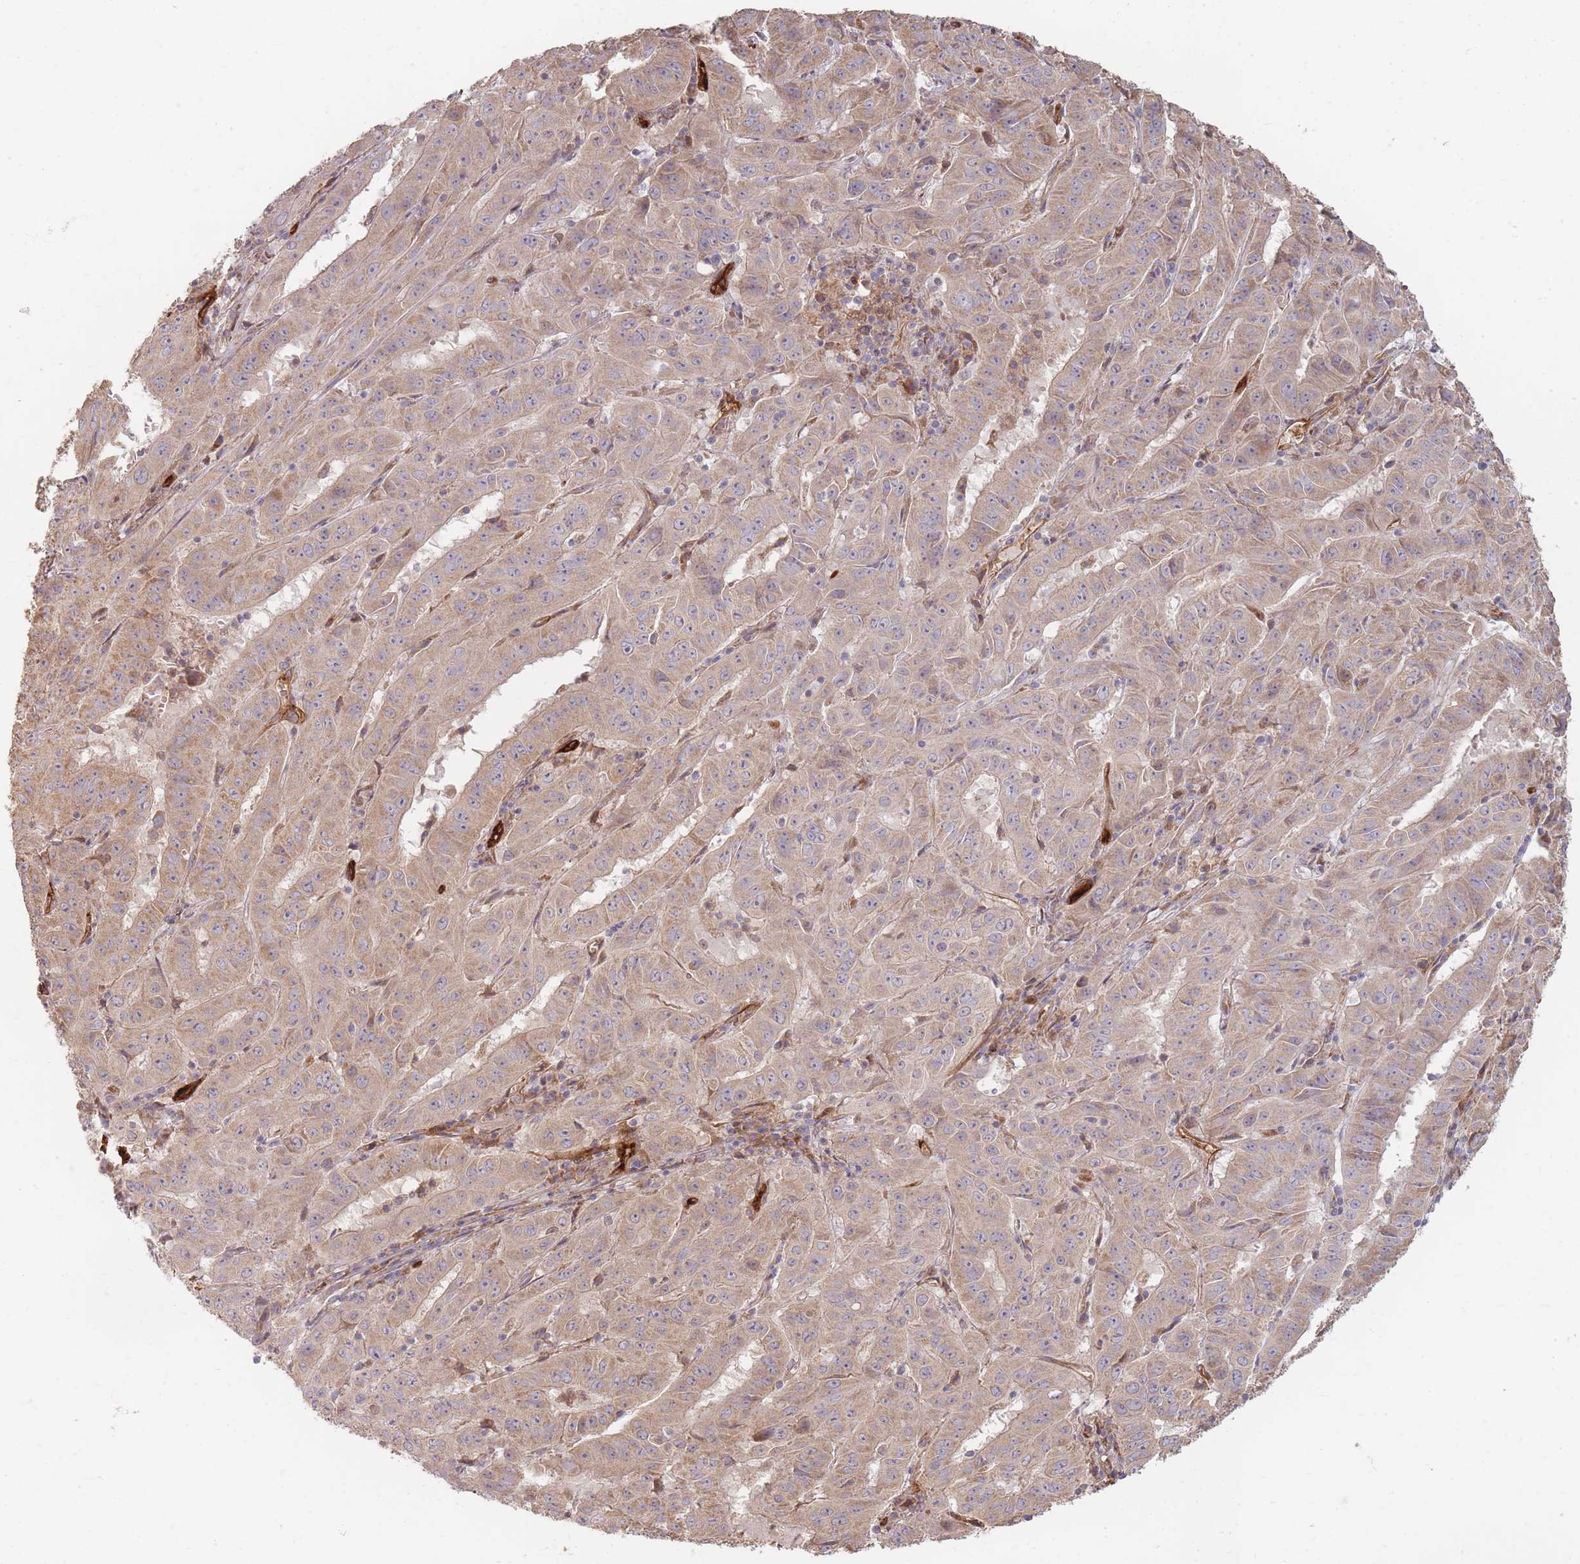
{"staining": {"intensity": "weak", "quantity": ">75%", "location": "cytoplasmic/membranous"}, "tissue": "pancreatic cancer", "cell_type": "Tumor cells", "image_type": "cancer", "snomed": [{"axis": "morphology", "description": "Adenocarcinoma, NOS"}, {"axis": "topography", "description": "Pancreas"}], "caption": "A photomicrograph showing weak cytoplasmic/membranous positivity in approximately >75% of tumor cells in adenocarcinoma (pancreatic), as visualized by brown immunohistochemical staining.", "gene": "MRPS6", "patient": {"sex": "male", "age": 63}}